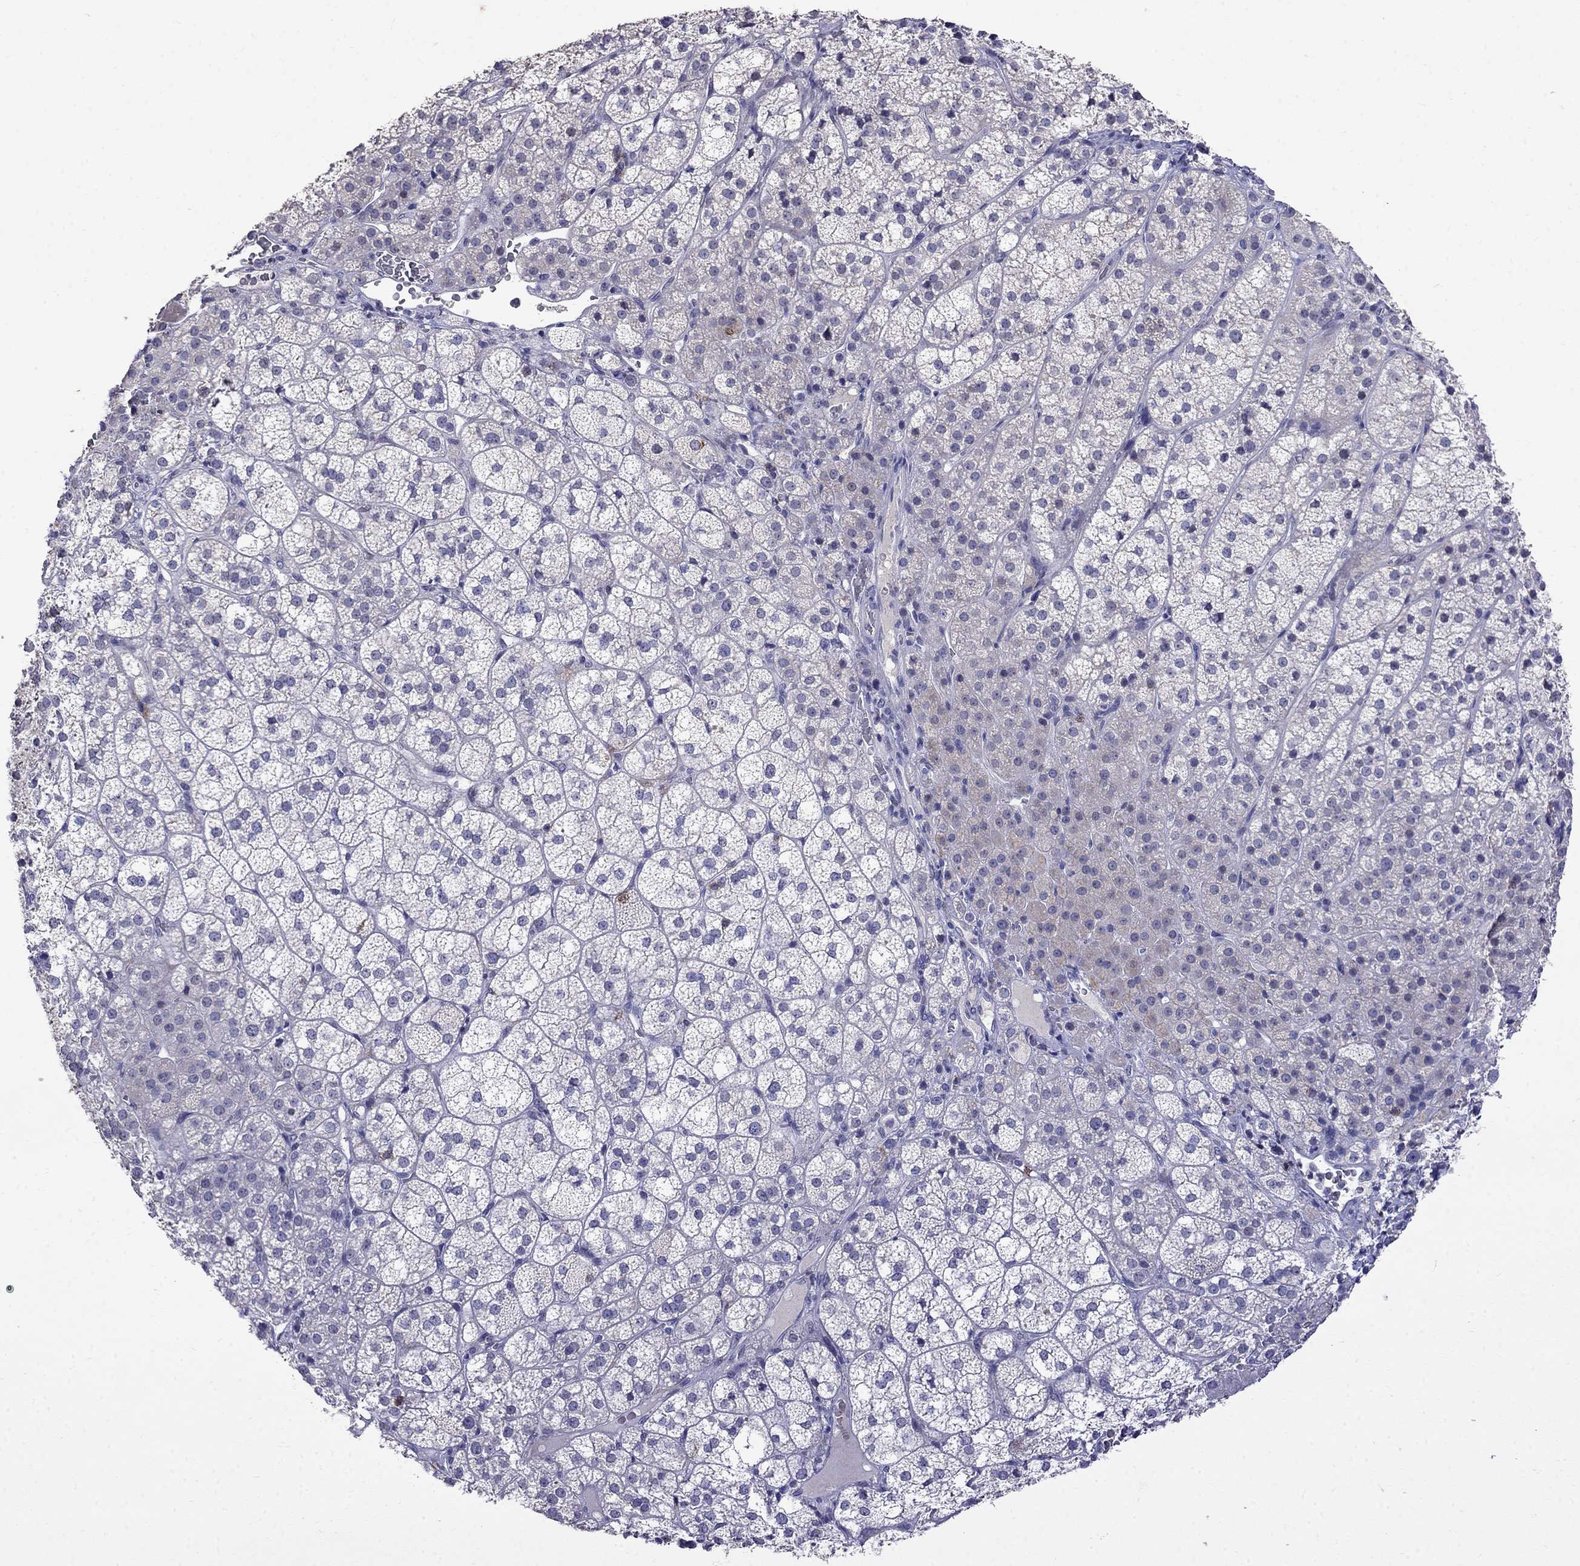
{"staining": {"intensity": "negative", "quantity": "none", "location": "none"}, "tissue": "adrenal gland", "cell_type": "Glandular cells", "image_type": "normal", "snomed": [{"axis": "morphology", "description": "Normal tissue, NOS"}, {"axis": "topography", "description": "Adrenal gland"}], "caption": "Protein analysis of normal adrenal gland demonstrates no significant expression in glandular cells.", "gene": "CD8B", "patient": {"sex": "female", "age": 60}}